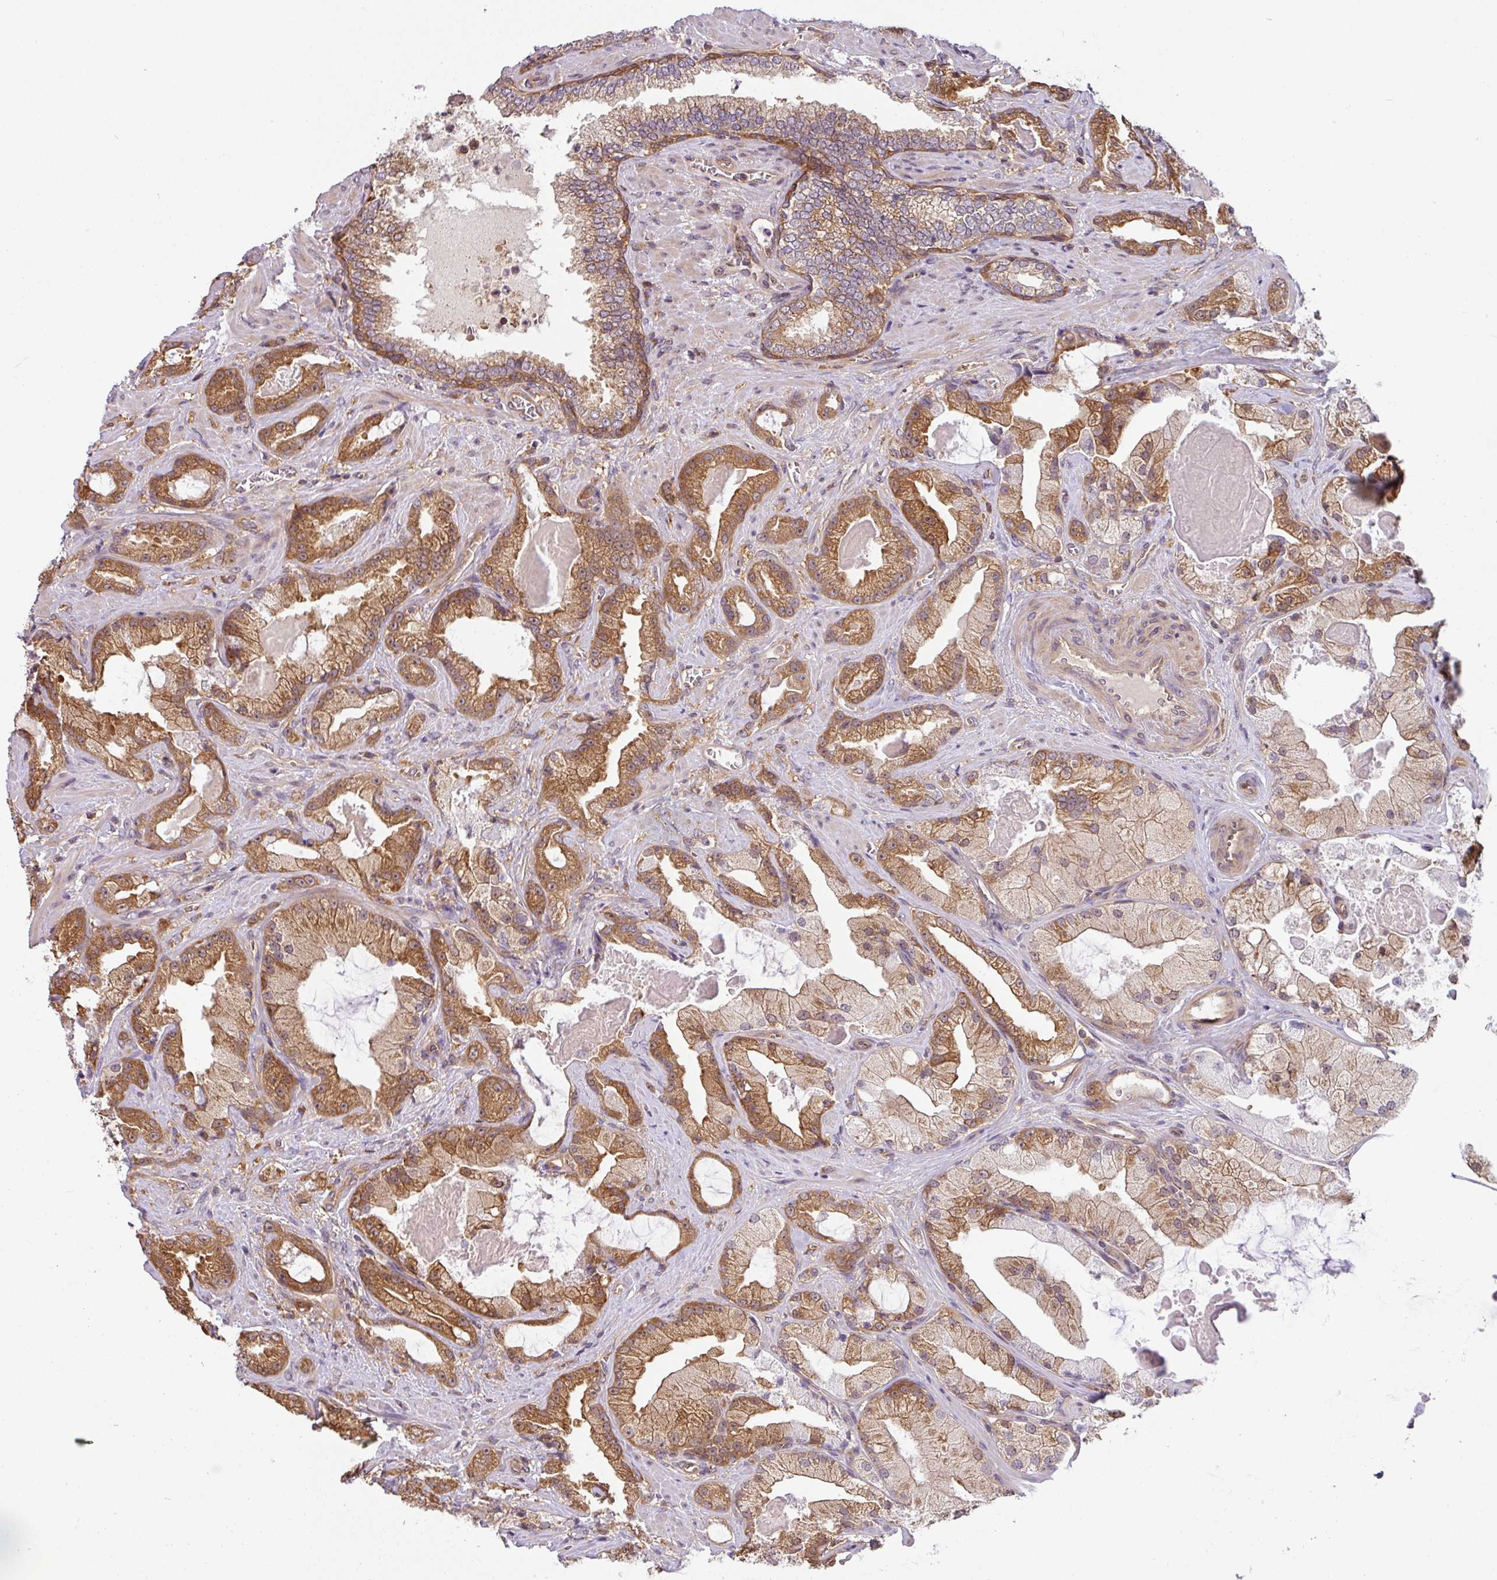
{"staining": {"intensity": "moderate", "quantity": ">75%", "location": "cytoplasmic/membranous"}, "tissue": "prostate cancer", "cell_type": "Tumor cells", "image_type": "cancer", "snomed": [{"axis": "morphology", "description": "Adenocarcinoma, High grade"}, {"axis": "topography", "description": "Prostate"}], "caption": "DAB (3,3'-diaminobenzidine) immunohistochemical staining of prostate cancer (high-grade adenocarcinoma) reveals moderate cytoplasmic/membranous protein expression in about >75% of tumor cells.", "gene": "SHB", "patient": {"sex": "male", "age": 68}}